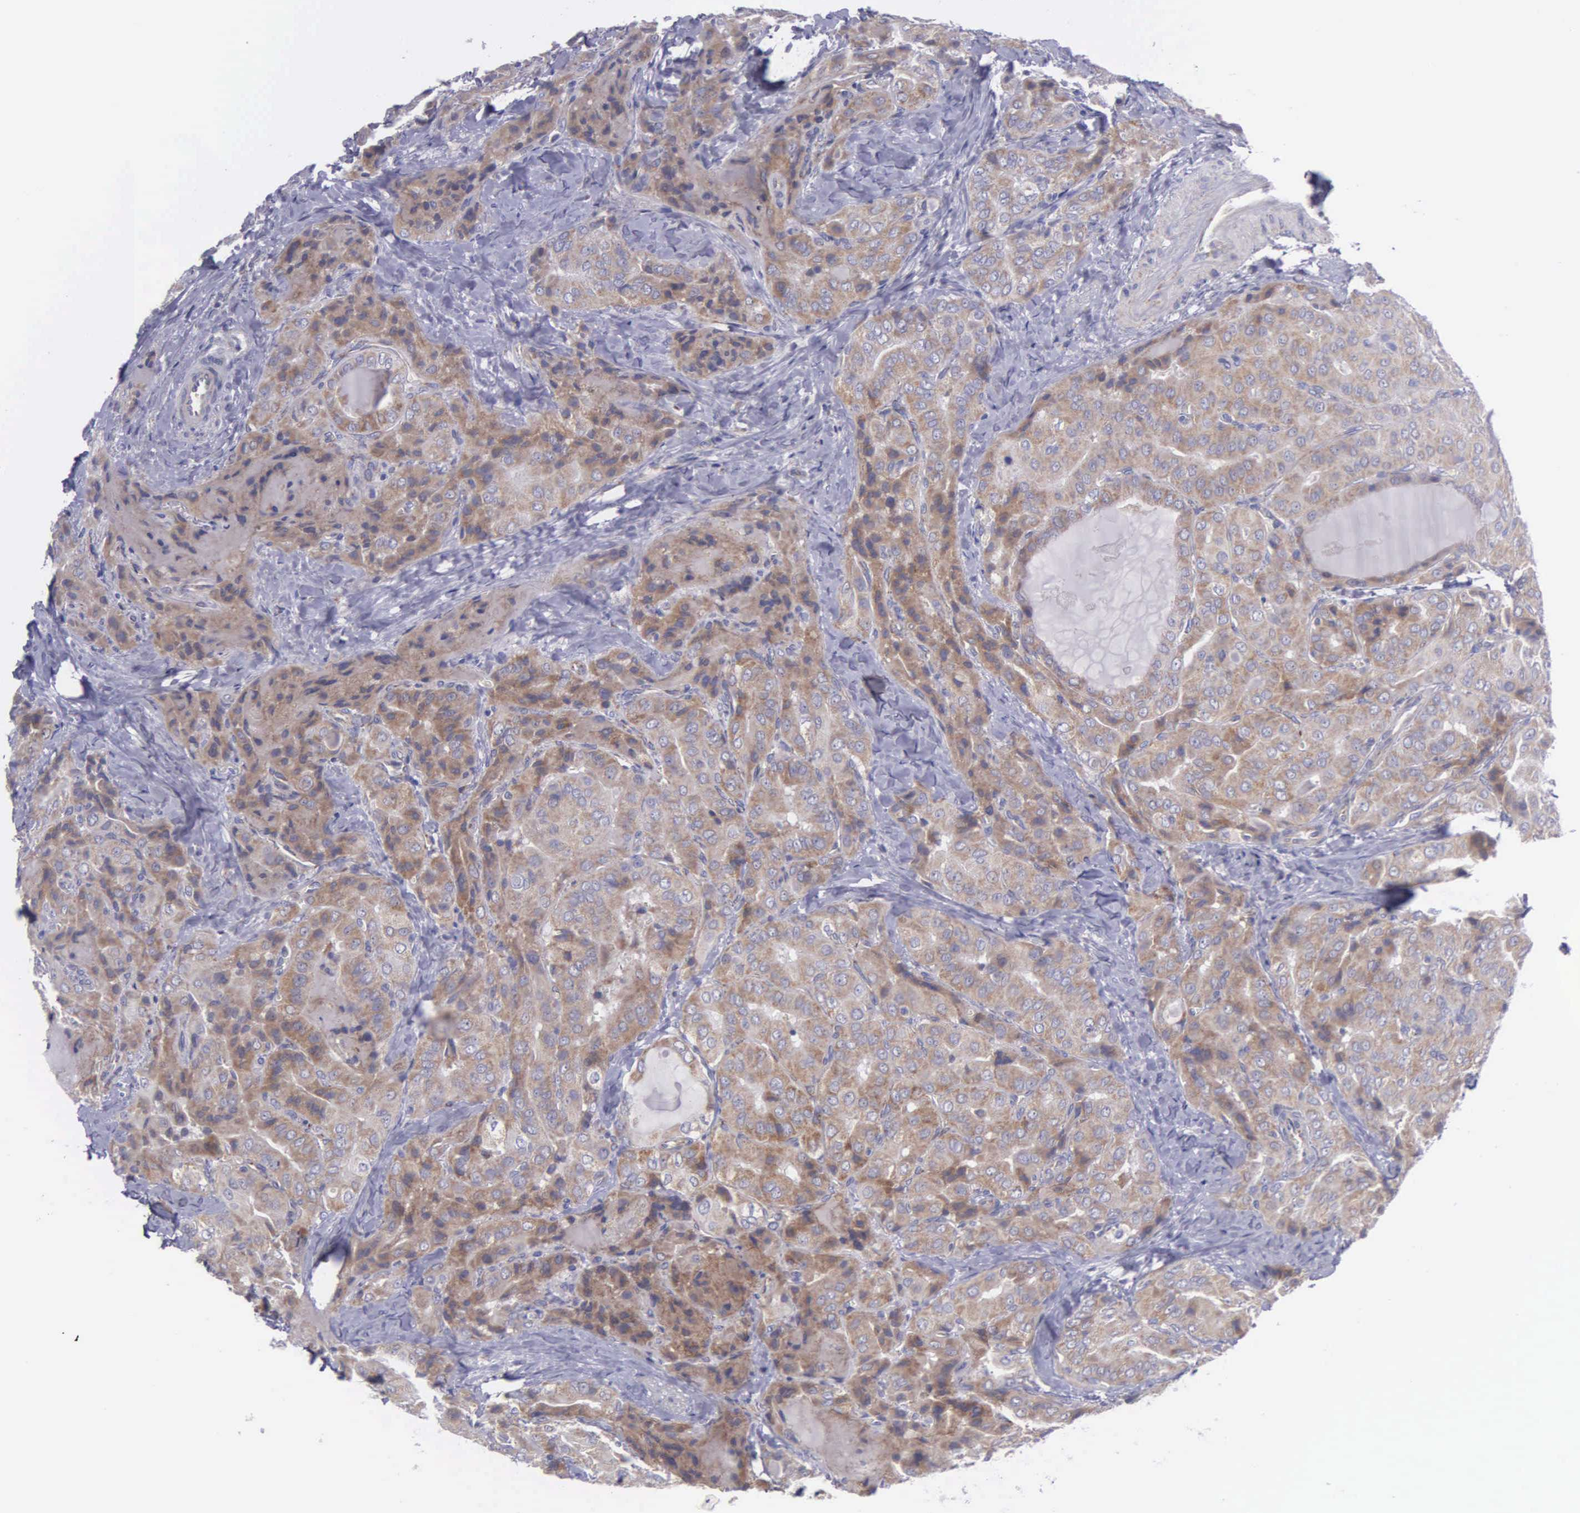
{"staining": {"intensity": "moderate", "quantity": ">75%", "location": "cytoplasmic/membranous"}, "tissue": "thyroid cancer", "cell_type": "Tumor cells", "image_type": "cancer", "snomed": [{"axis": "morphology", "description": "Papillary adenocarcinoma, NOS"}, {"axis": "topography", "description": "Thyroid gland"}], "caption": "The immunohistochemical stain highlights moderate cytoplasmic/membranous expression in tumor cells of thyroid cancer tissue.", "gene": "SYNJ2BP", "patient": {"sex": "female", "age": 71}}